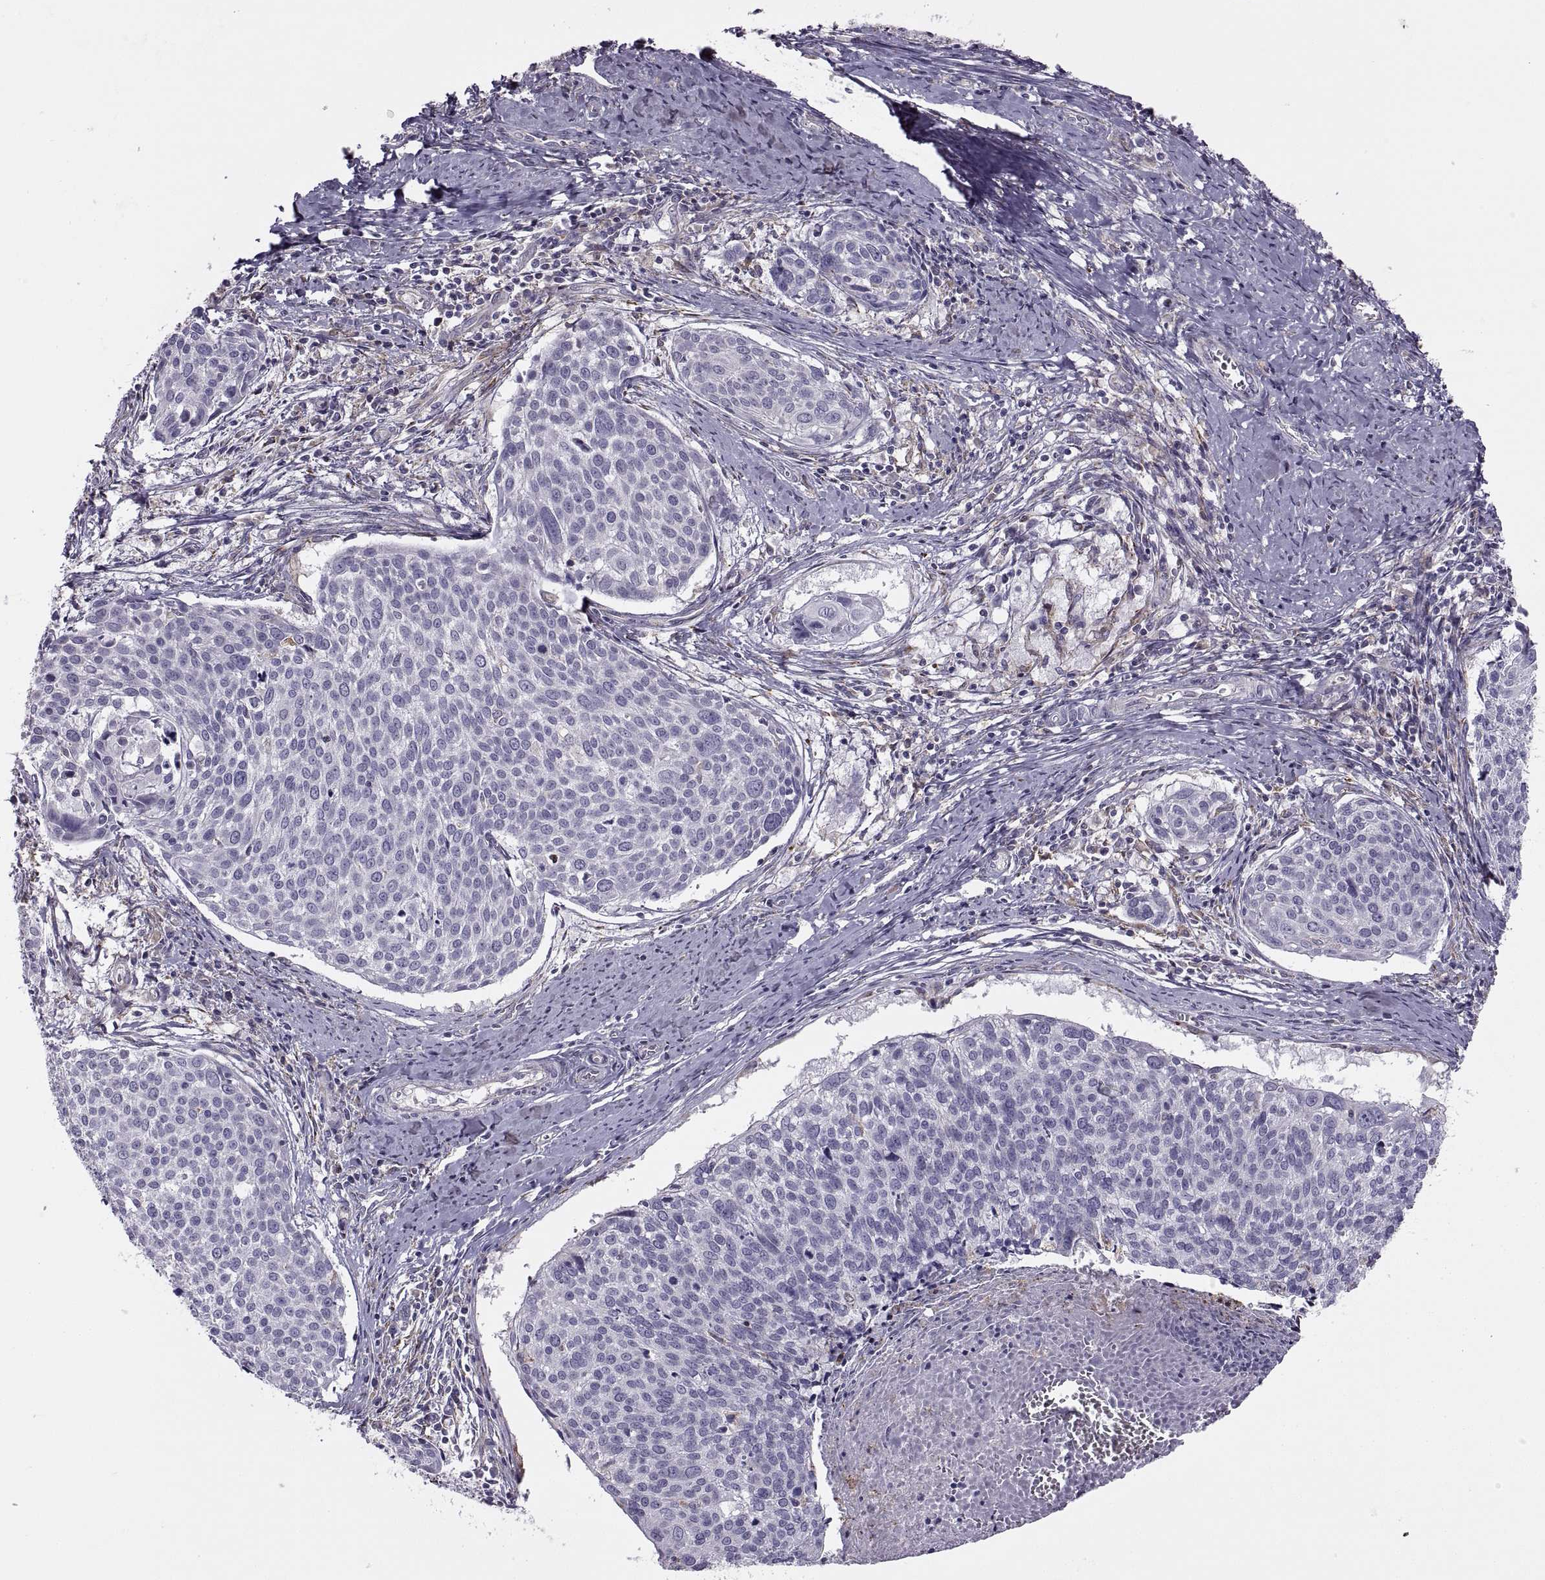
{"staining": {"intensity": "negative", "quantity": "none", "location": "none"}, "tissue": "cervical cancer", "cell_type": "Tumor cells", "image_type": "cancer", "snomed": [{"axis": "morphology", "description": "Squamous cell carcinoma, NOS"}, {"axis": "topography", "description": "Cervix"}], "caption": "Immunohistochemistry photomicrograph of neoplastic tissue: human squamous cell carcinoma (cervical) stained with DAB (3,3'-diaminobenzidine) exhibits no significant protein staining in tumor cells.", "gene": "LETM2", "patient": {"sex": "female", "age": 39}}